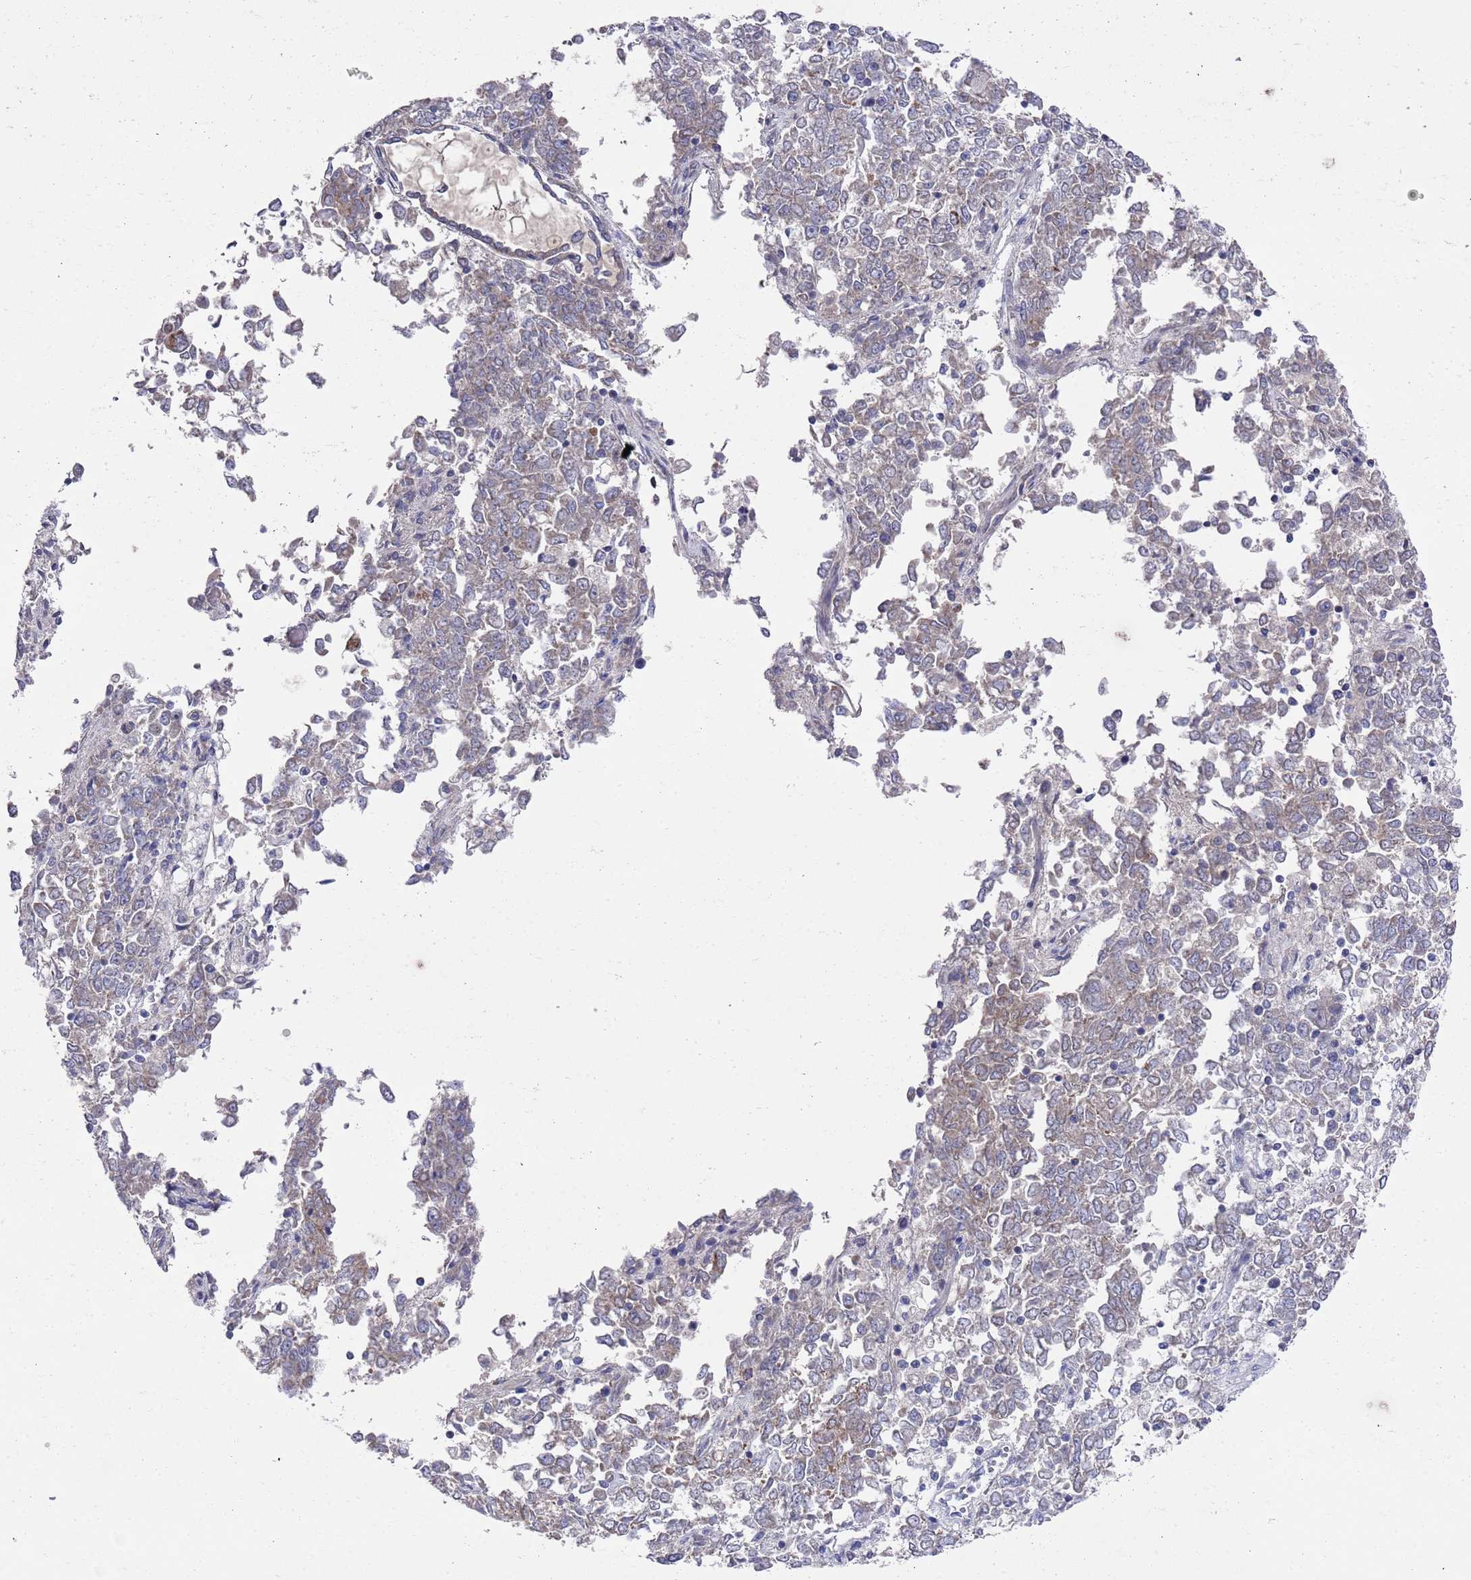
{"staining": {"intensity": "weak", "quantity": "25%-75%", "location": "cytoplasmic/membranous"}, "tissue": "endometrial cancer", "cell_type": "Tumor cells", "image_type": "cancer", "snomed": [{"axis": "morphology", "description": "Adenocarcinoma, NOS"}, {"axis": "topography", "description": "Endometrium"}], "caption": "Human endometrial cancer stained with a protein marker reveals weak staining in tumor cells.", "gene": "NPEPPS", "patient": {"sex": "female", "age": 80}}